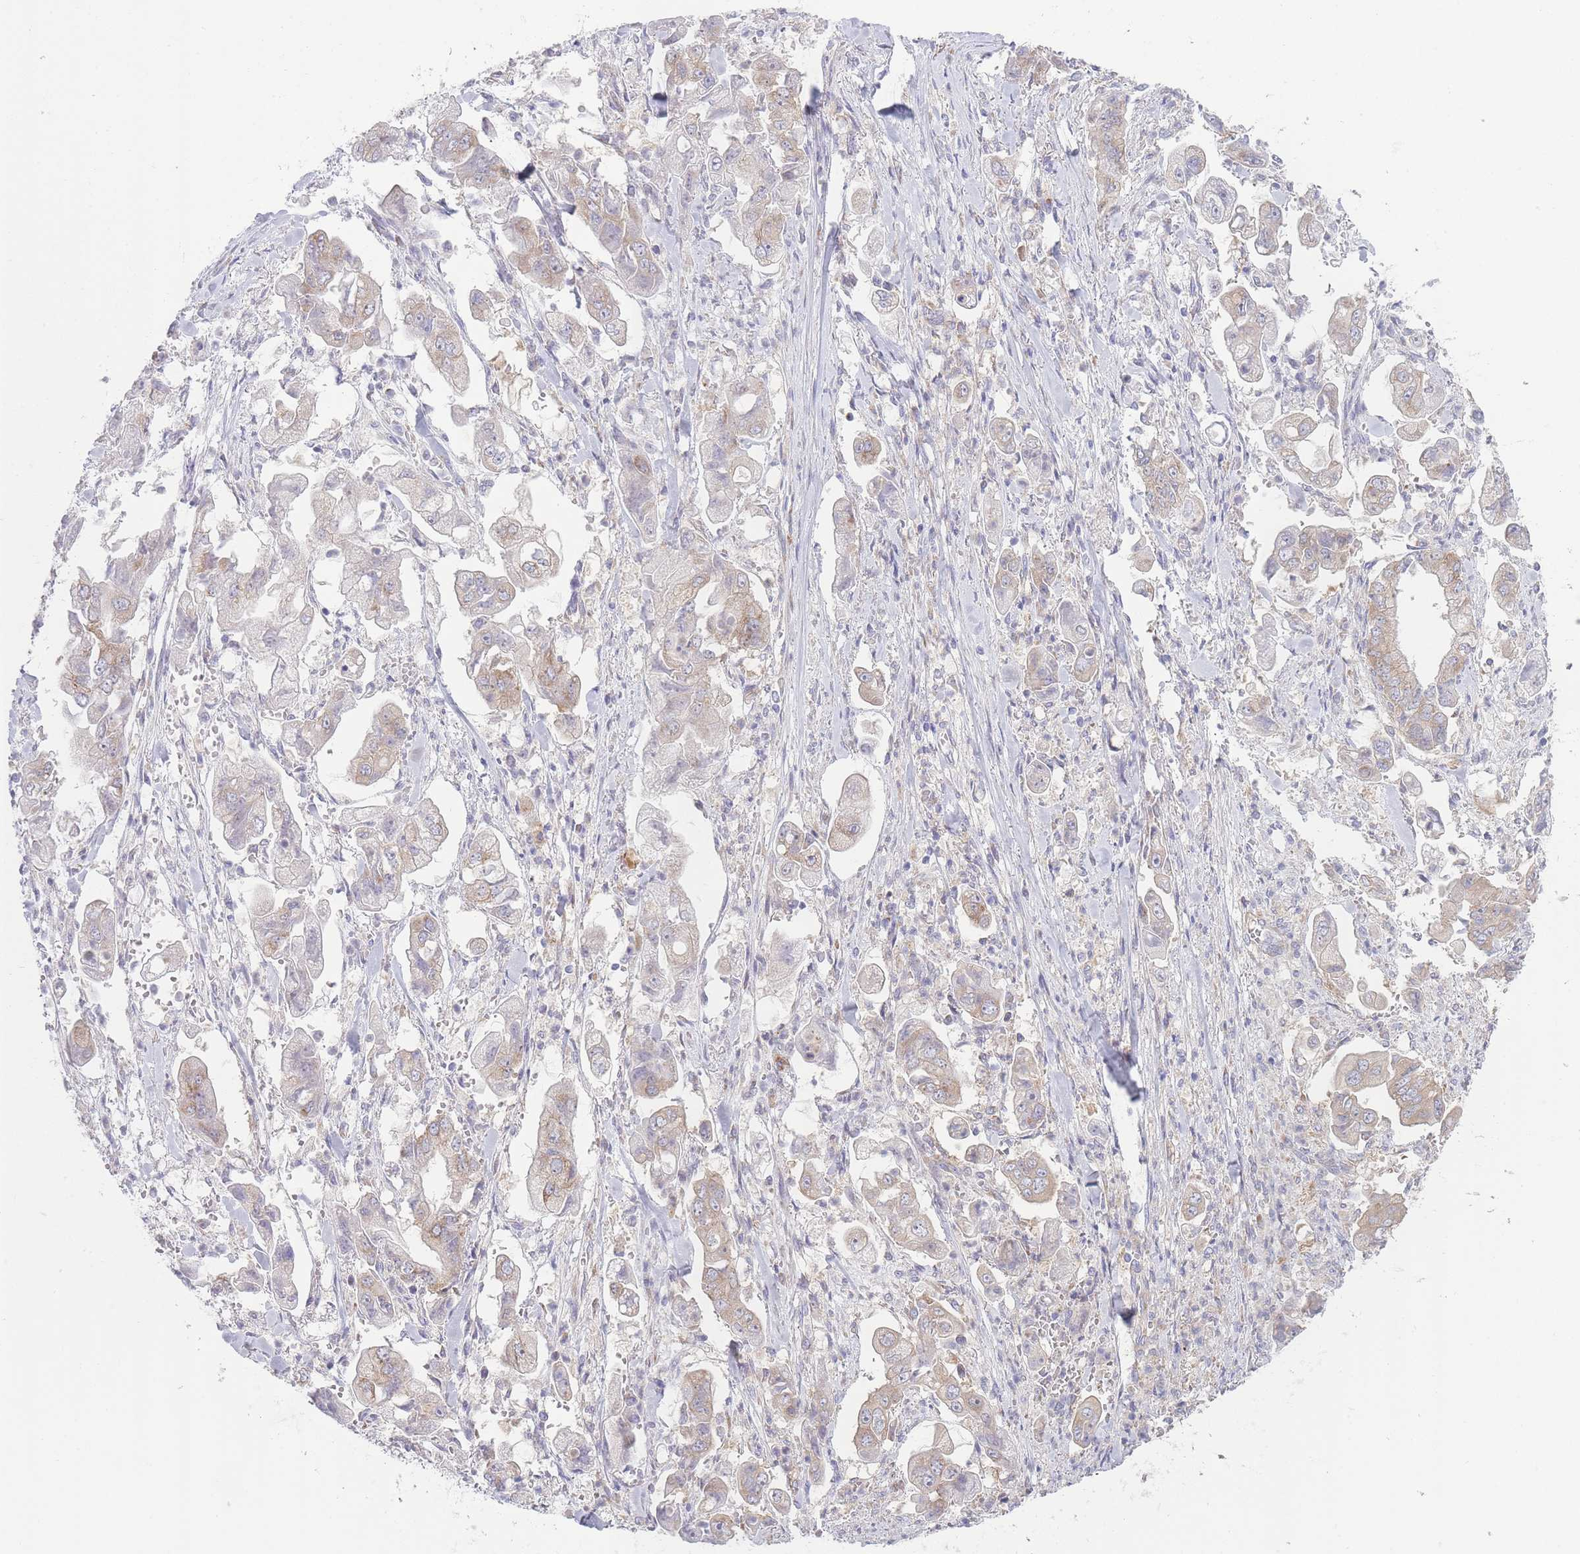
{"staining": {"intensity": "moderate", "quantity": "25%-75%", "location": "cytoplasmic/membranous"}, "tissue": "stomach cancer", "cell_type": "Tumor cells", "image_type": "cancer", "snomed": [{"axis": "morphology", "description": "Adenocarcinoma, NOS"}, {"axis": "topography", "description": "Stomach"}], "caption": "A brown stain labels moderate cytoplasmic/membranous positivity of a protein in adenocarcinoma (stomach) tumor cells.", "gene": "OR5L2", "patient": {"sex": "male", "age": 62}}